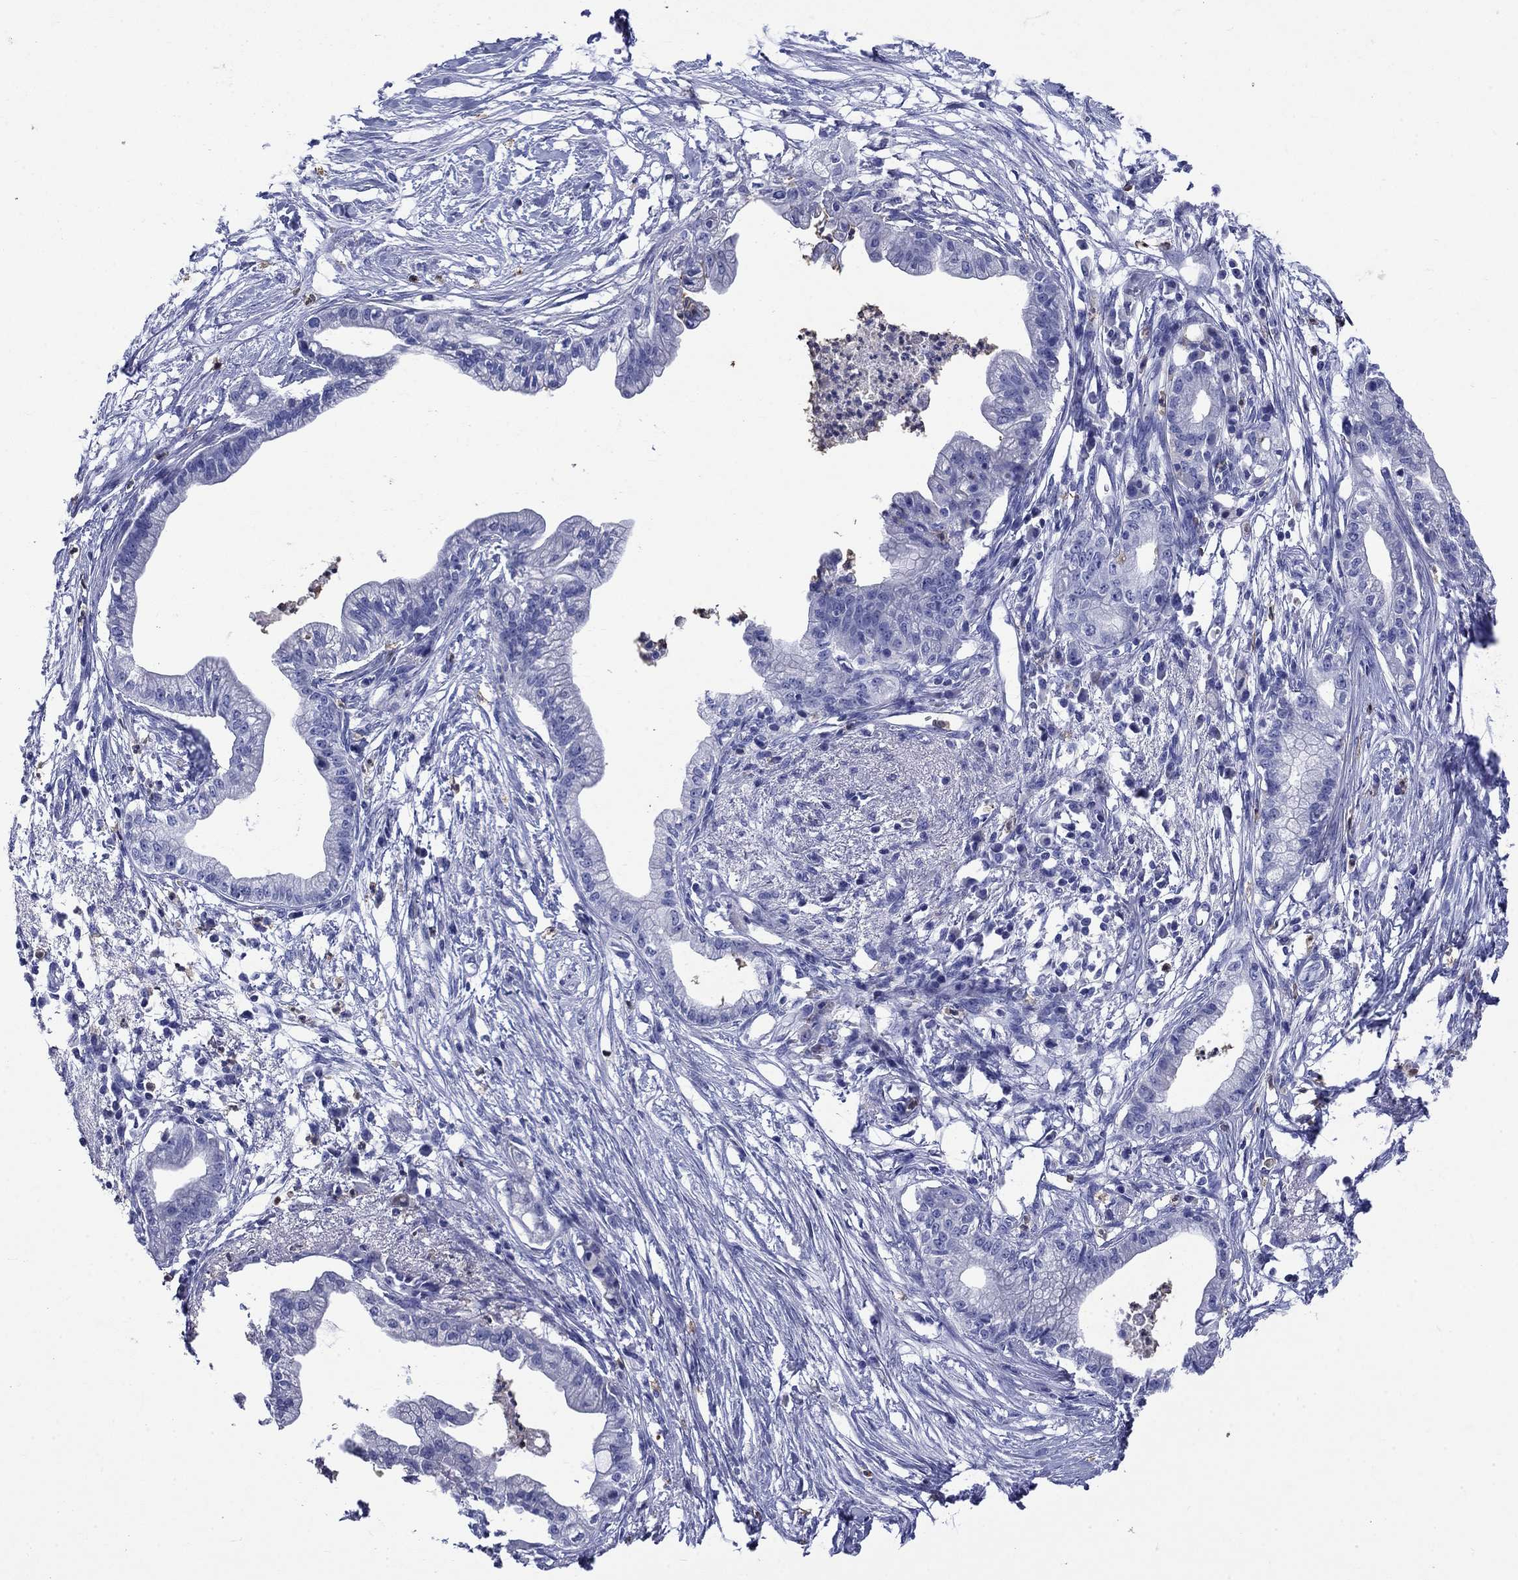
{"staining": {"intensity": "negative", "quantity": "none", "location": "none"}, "tissue": "pancreatic cancer", "cell_type": "Tumor cells", "image_type": "cancer", "snomed": [{"axis": "morphology", "description": "Normal tissue, NOS"}, {"axis": "morphology", "description": "Adenocarcinoma, NOS"}, {"axis": "topography", "description": "Pancreas"}], "caption": "IHC photomicrograph of neoplastic tissue: human adenocarcinoma (pancreatic) stained with DAB (3,3'-diaminobenzidine) displays no significant protein expression in tumor cells.", "gene": "TFR2", "patient": {"sex": "female", "age": 58}}